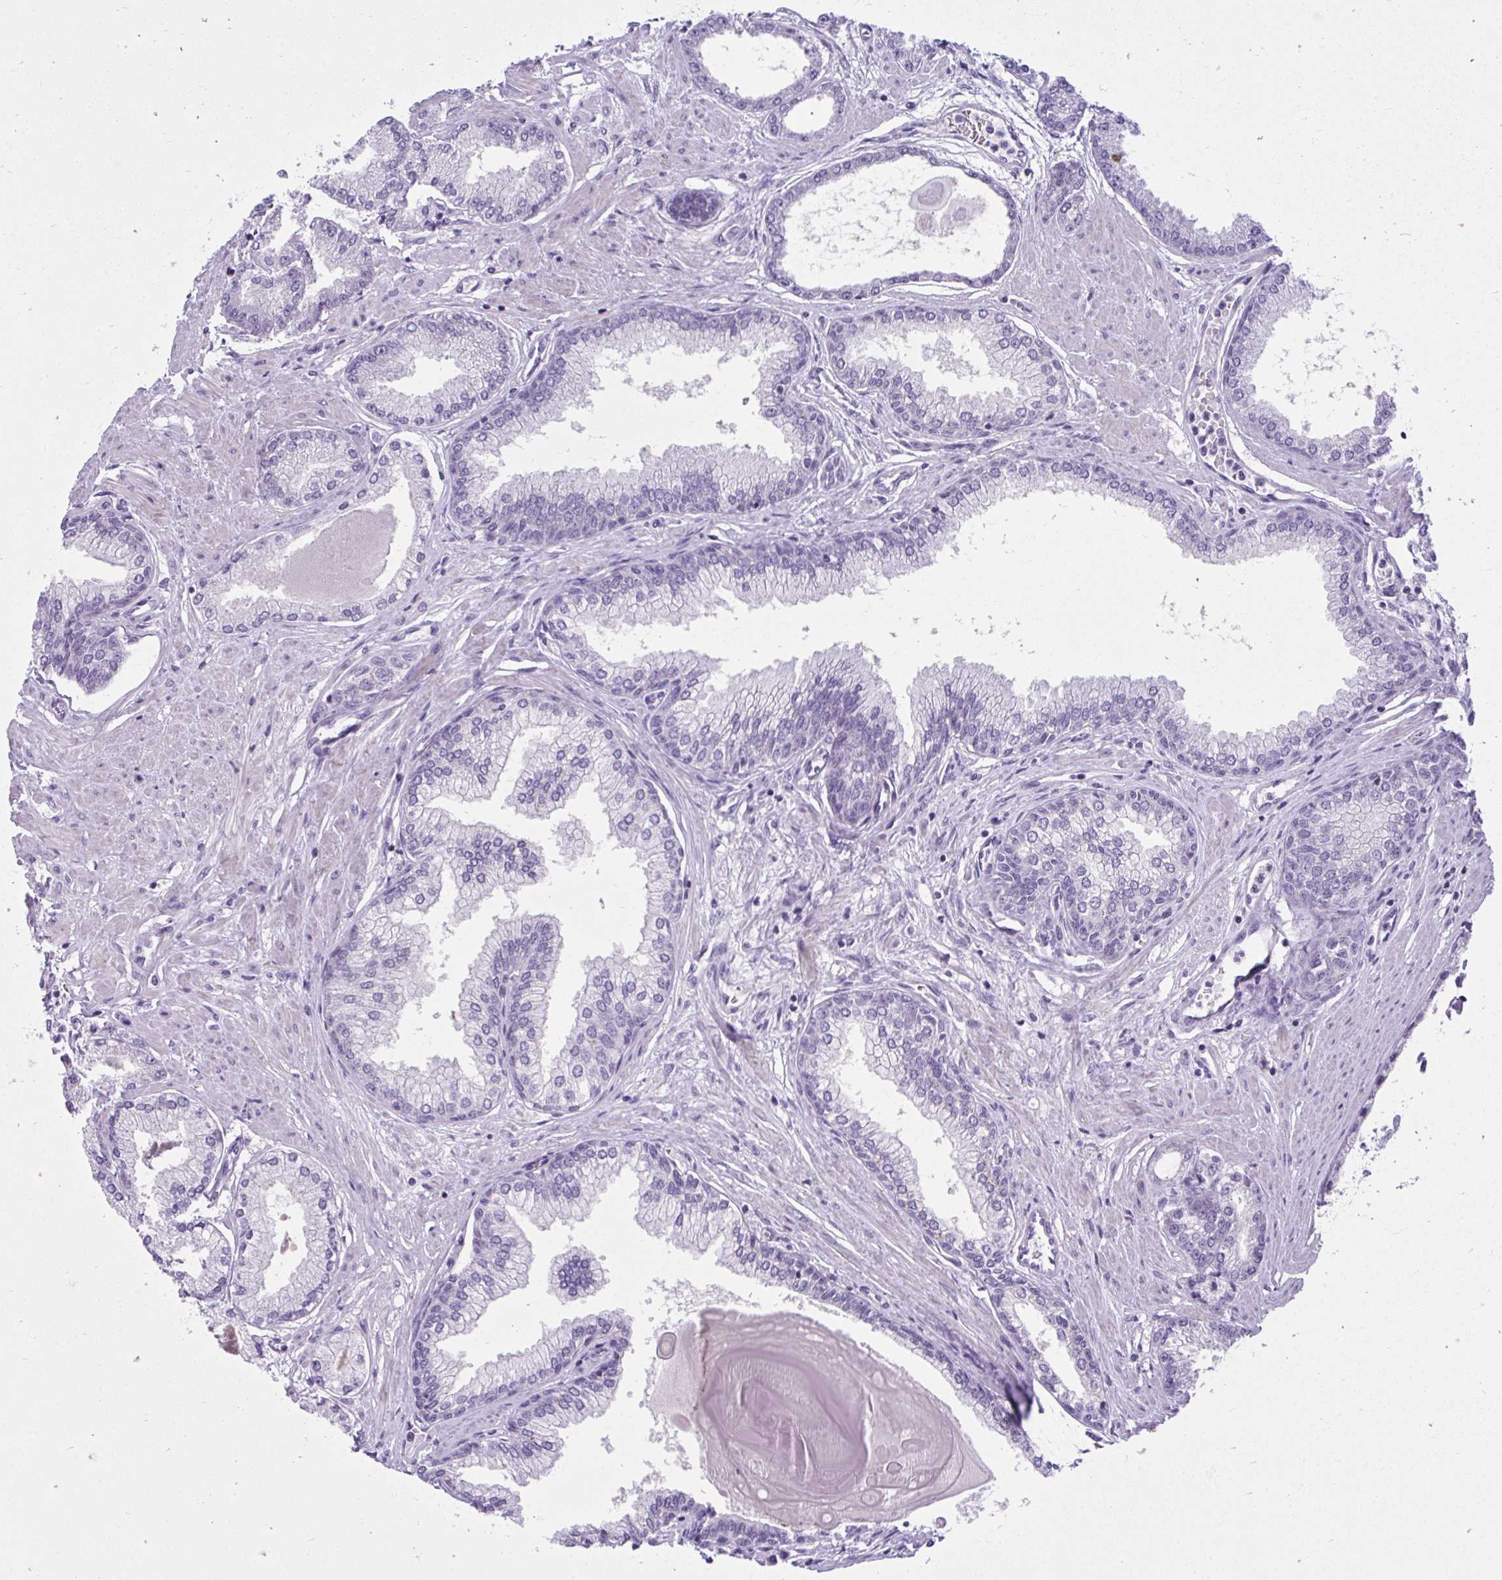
{"staining": {"intensity": "negative", "quantity": "none", "location": "none"}, "tissue": "prostate cancer", "cell_type": "Tumor cells", "image_type": "cancer", "snomed": [{"axis": "morphology", "description": "Adenocarcinoma, Low grade"}, {"axis": "topography", "description": "Prostate"}], "caption": "Immunohistochemistry of prostate cancer (low-grade adenocarcinoma) shows no expression in tumor cells. The staining is performed using DAB (3,3'-diaminobenzidine) brown chromogen with nuclei counter-stained in using hematoxylin.", "gene": "OR7A5", "patient": {"sex": "male", "age": 67}}